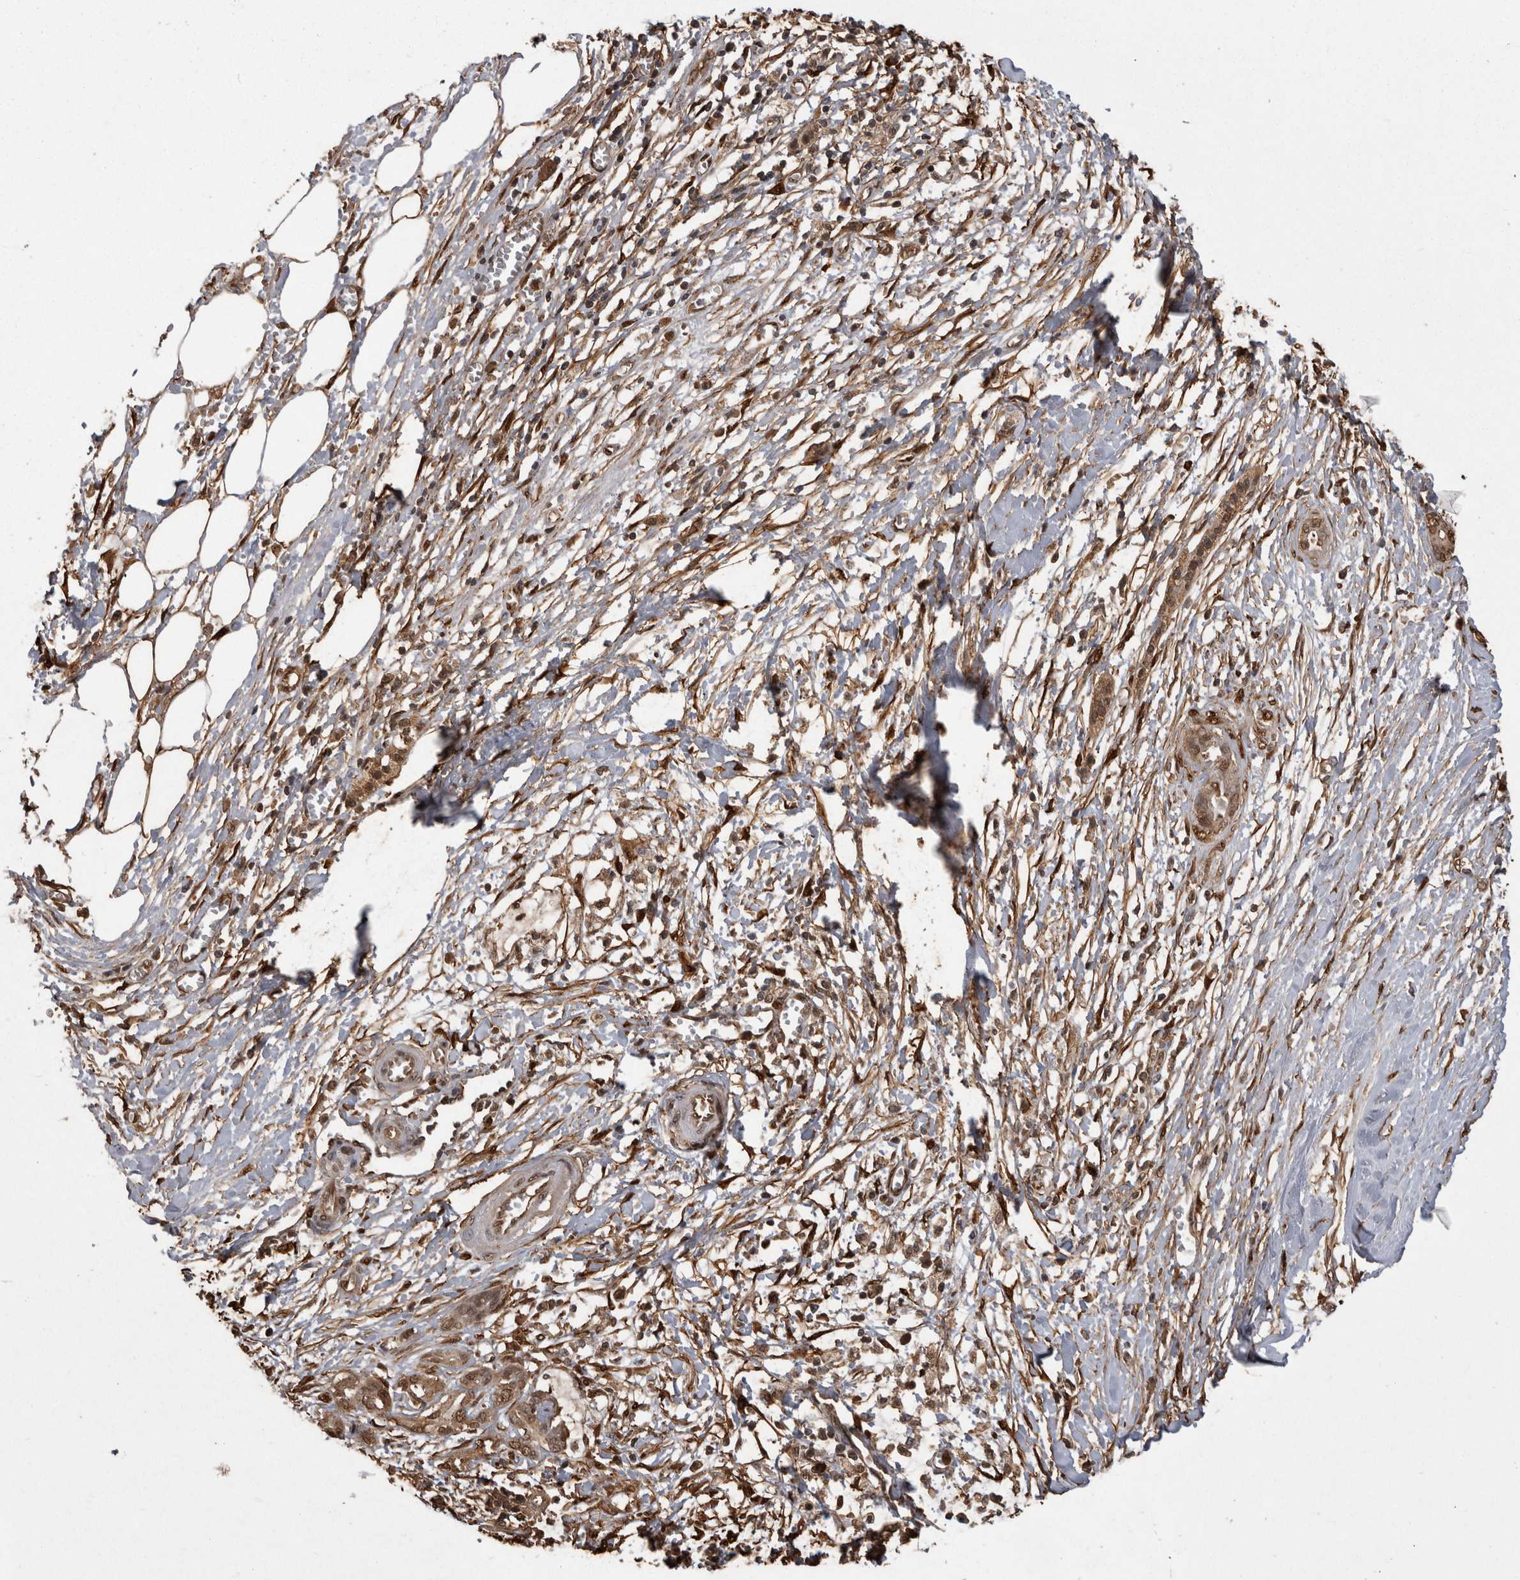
{"staining": {"intensity": "moderate", "quantity": ">75%", "location": "cytoplasmic/membranous,nuclear"}, "tissue": "pancreatic cancer", "cell_type": "Tumor cells", "image_type": "cancer", "snomed": [{"axis": "morphology", "description": "Adenocarcinoma, NOS"}, {"axis": "topography", "description": "Pancreas"}], "caption": "This photomicrograph displays immunohistochemistry staining of human pancreatic adenocarcinoma, with medium moderate cytoplasmic/membranous and nuclear expression in approximately >75% of tumor cells.", "gene": "LXN", "patient": {"sex": "male", "age": 56}}